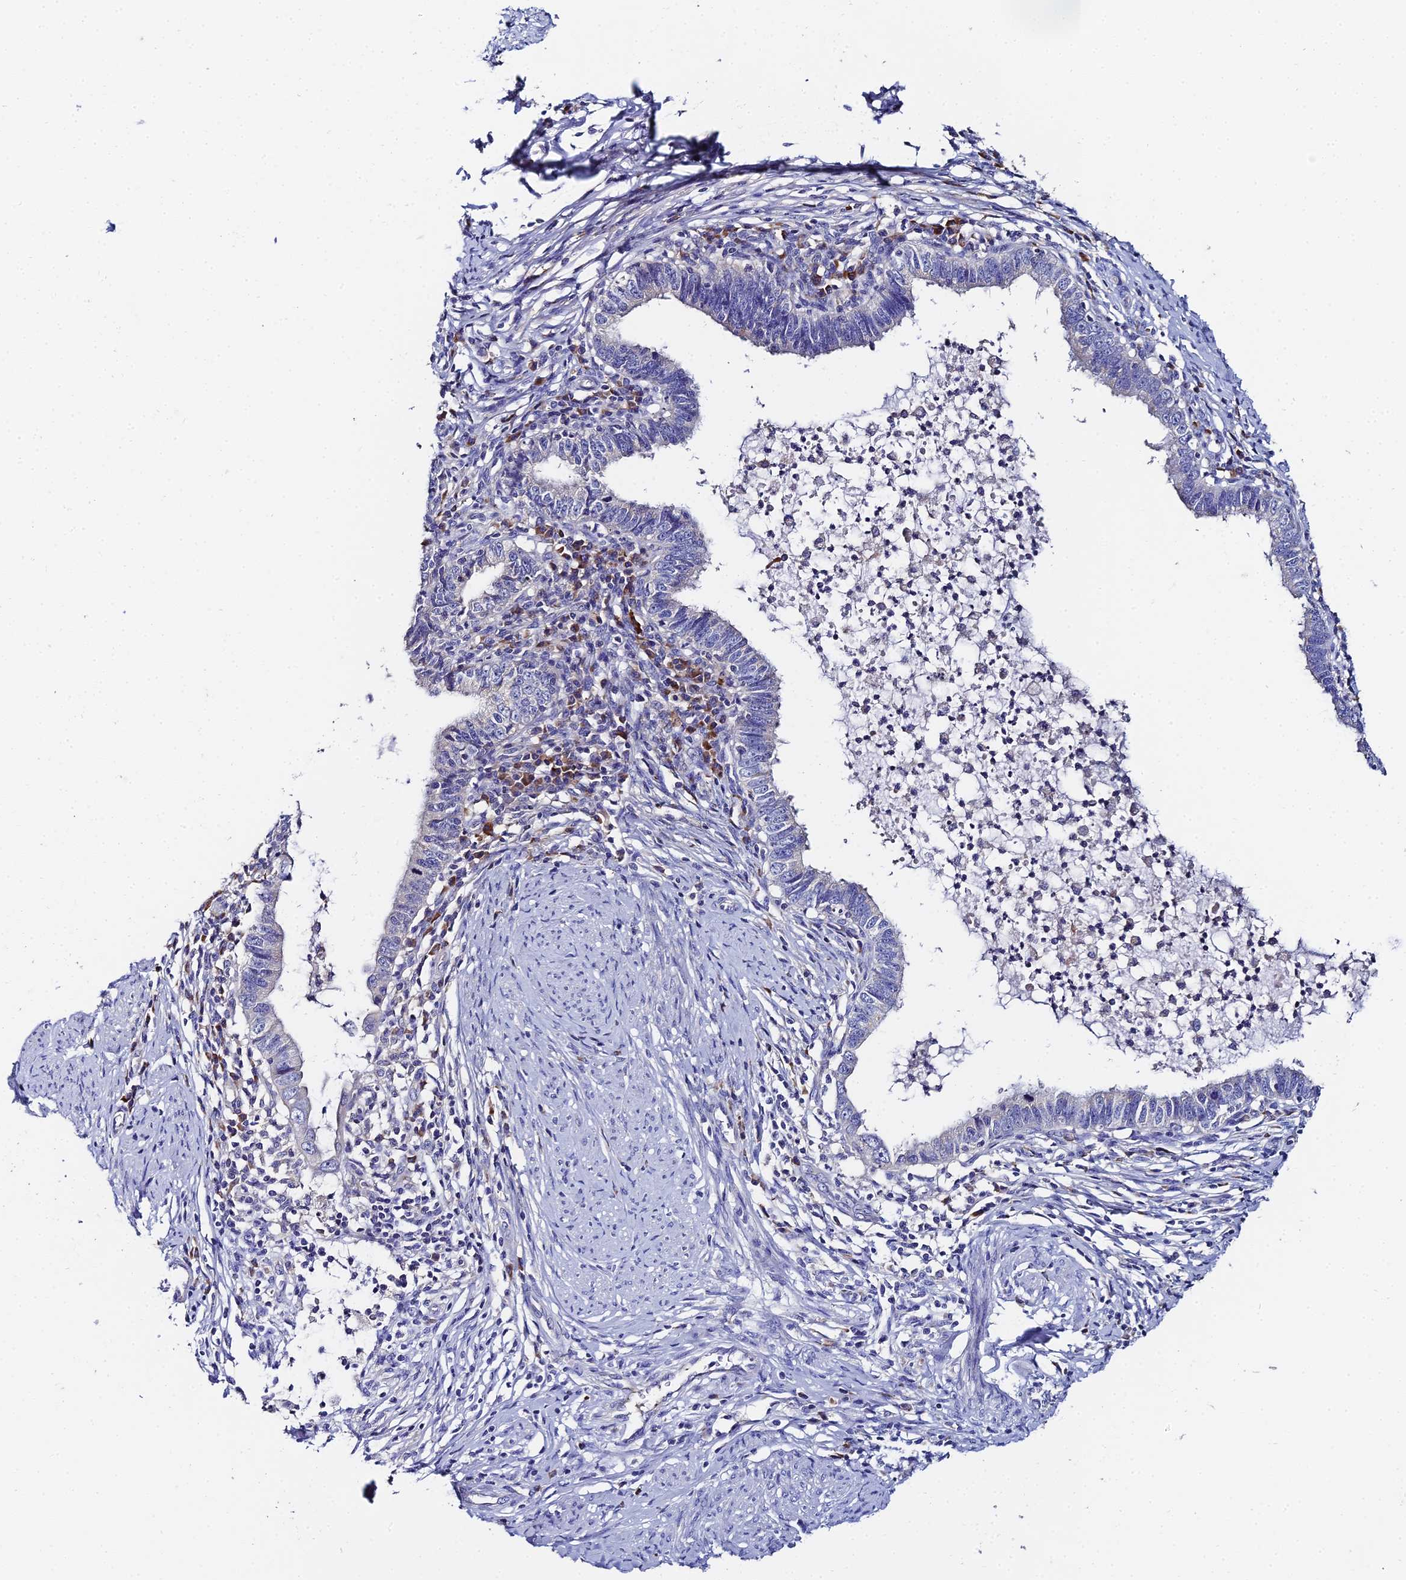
{"staining": {"intensity": "negative", "quantity": "none", "location": "none"}, "tissue": "cervical cancer", "cell_type": "Tumor cells", "image_type": "cancer", "snomed": [{"axis": "morphology", "description": "Adenocarcinoma, NOS"}, {"axis": "topography", "description": "Cervix"}], "caption": "Immunohistochemistry photomicrograph of neoplastic tissue: human cervical cancer stained with DAB (3,3'-diaminobenzidine) shows no significant protein positivity in tumor cells.", "gene": "UBE2L3", "patient": {"sex": "female", "age": 36}}